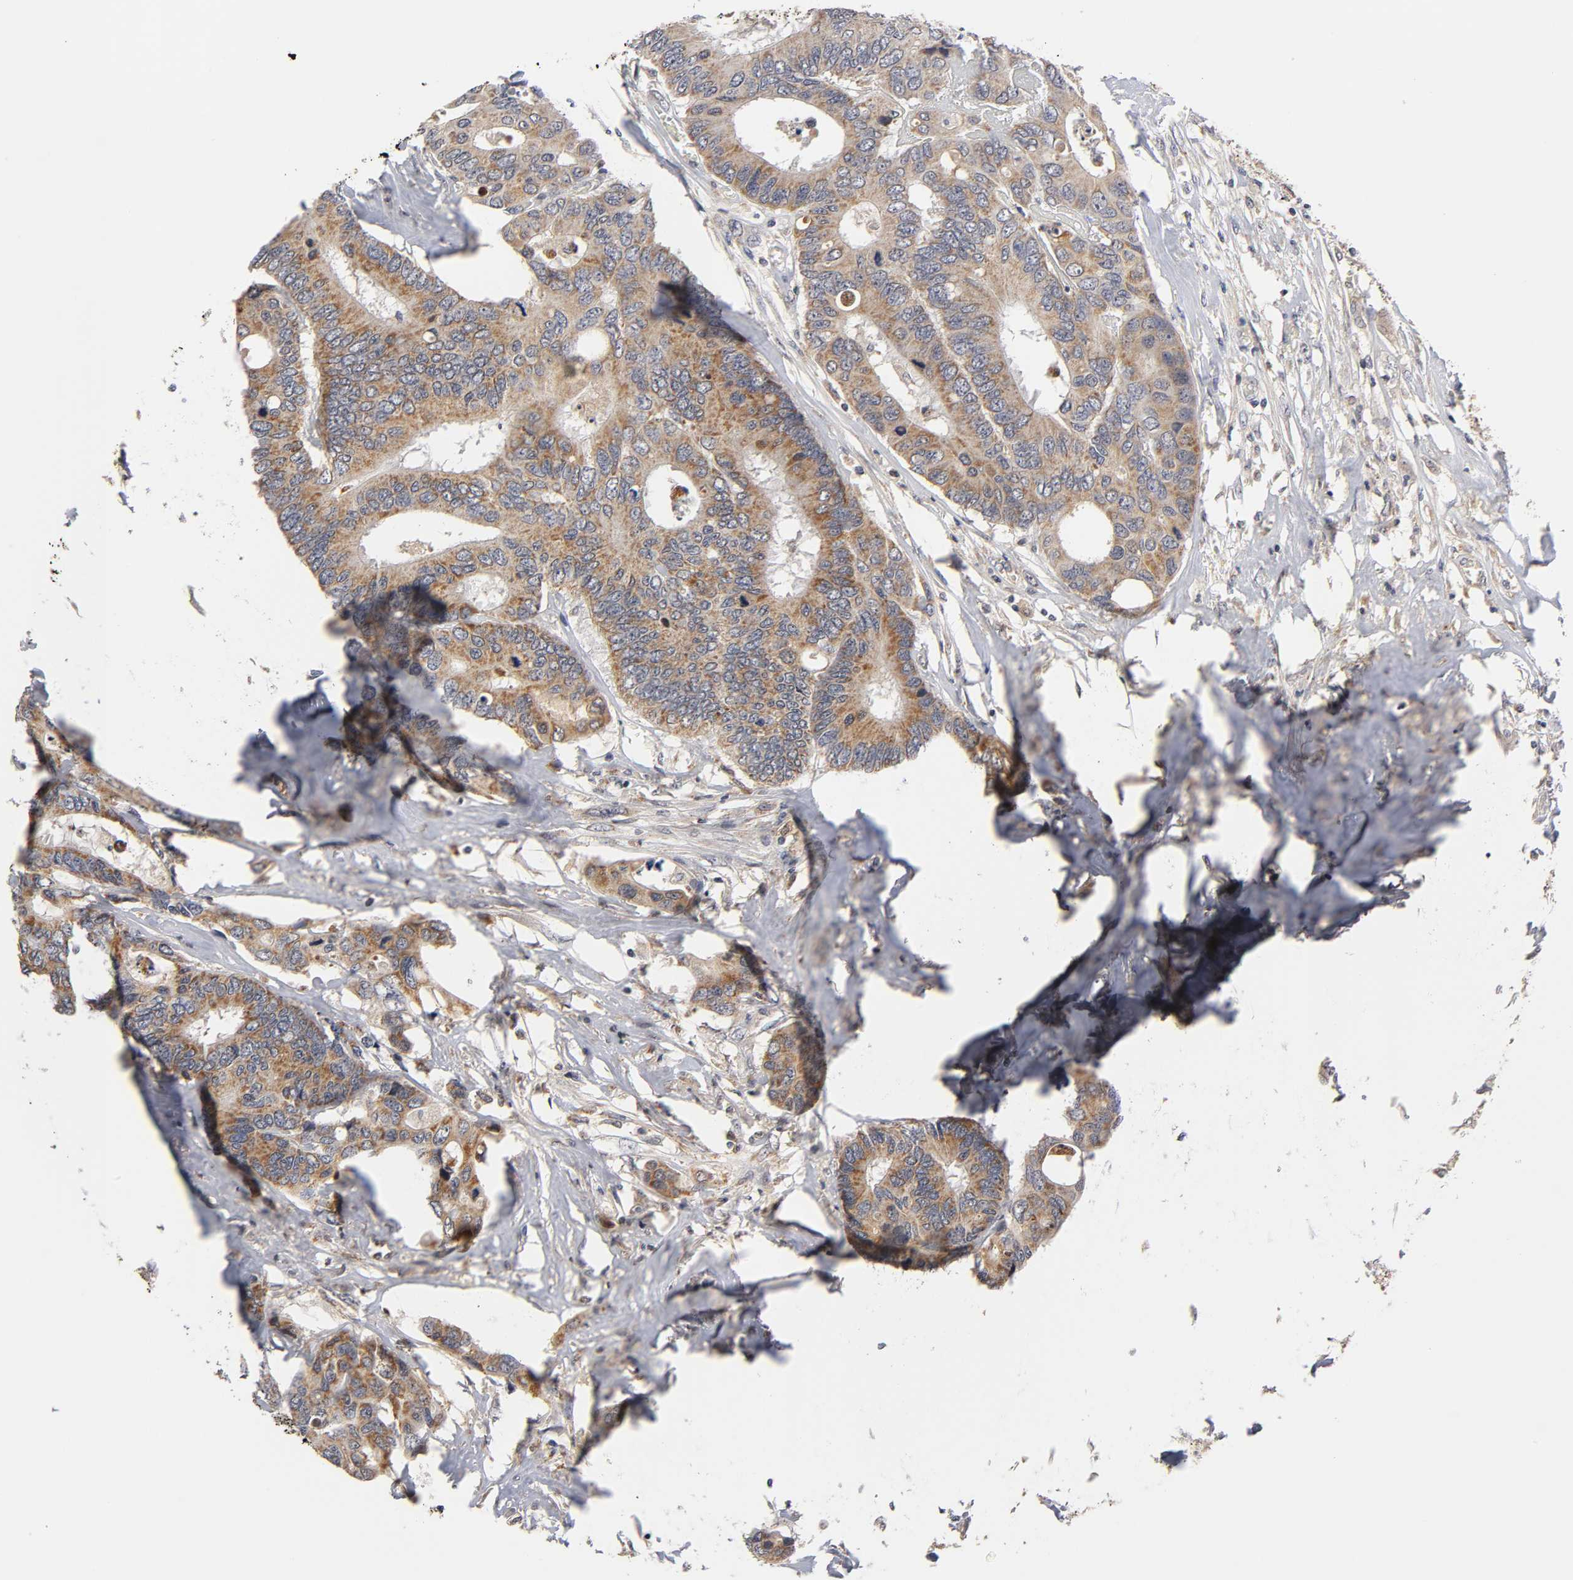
{"staining": {"intensity": "moderate", "quantity": ">75%", "location": "cytoplasmic/membranous"}, "tissue": "colorectal cancer", "cell_type": "Tumor cells", "image_type": "cancer", "snomed": [{"axis": "morphology", "description": "Adenocarcinoma, NOS"}, {"axis": "topography", "description": "Rectum"}], "caption": "Immunohistochemistry (DAB (3,3'-diaminobenzidine)) staining of human colorectal cancer (adenocarcinoma) shows moderate cytoplasmic/membranous protein positivity in approximately >75% of tumor cells.", "gene": "GSTZ1", "patient": {"sex": "male", "age": 55}}